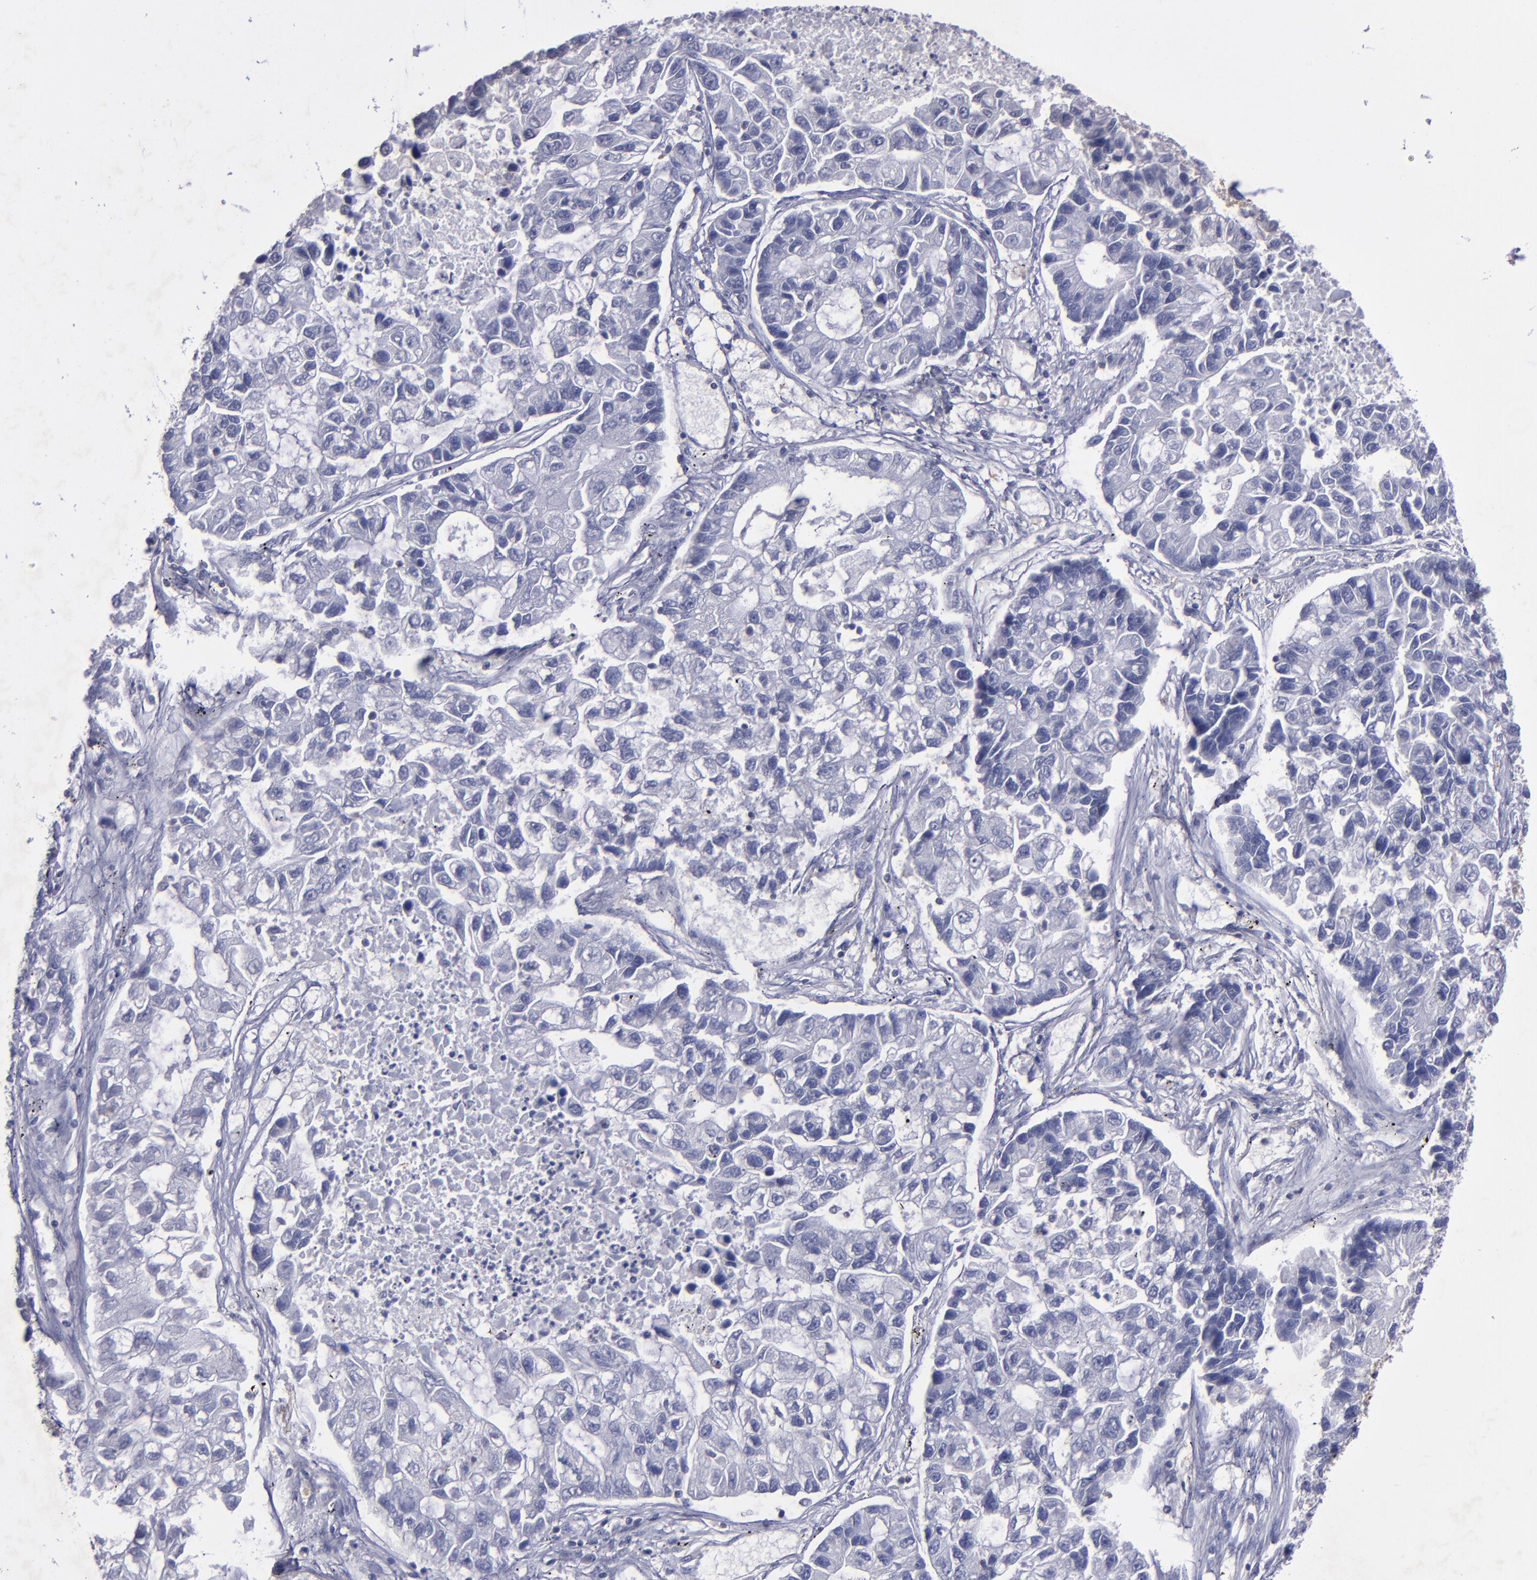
{"staining": {"intensity": "negative", "quantity": "none", "location": "none"}, "tissue": "lung cancer", "cell_type": "Tumor cells", "image_type": "cancer", "snomed": [{"axis": "morphology", "description": "Adenocarcinoma, NOS"}, {"axis": "topography", "description": "Lung"}], "caption": "An IHC histopathology image of lung adenocarcinoma is shown. There is no staining in tumor cells of lung adenocarcinoma.", "gene": "MGMT", "patient": {"sex": "female", "age": 51}}